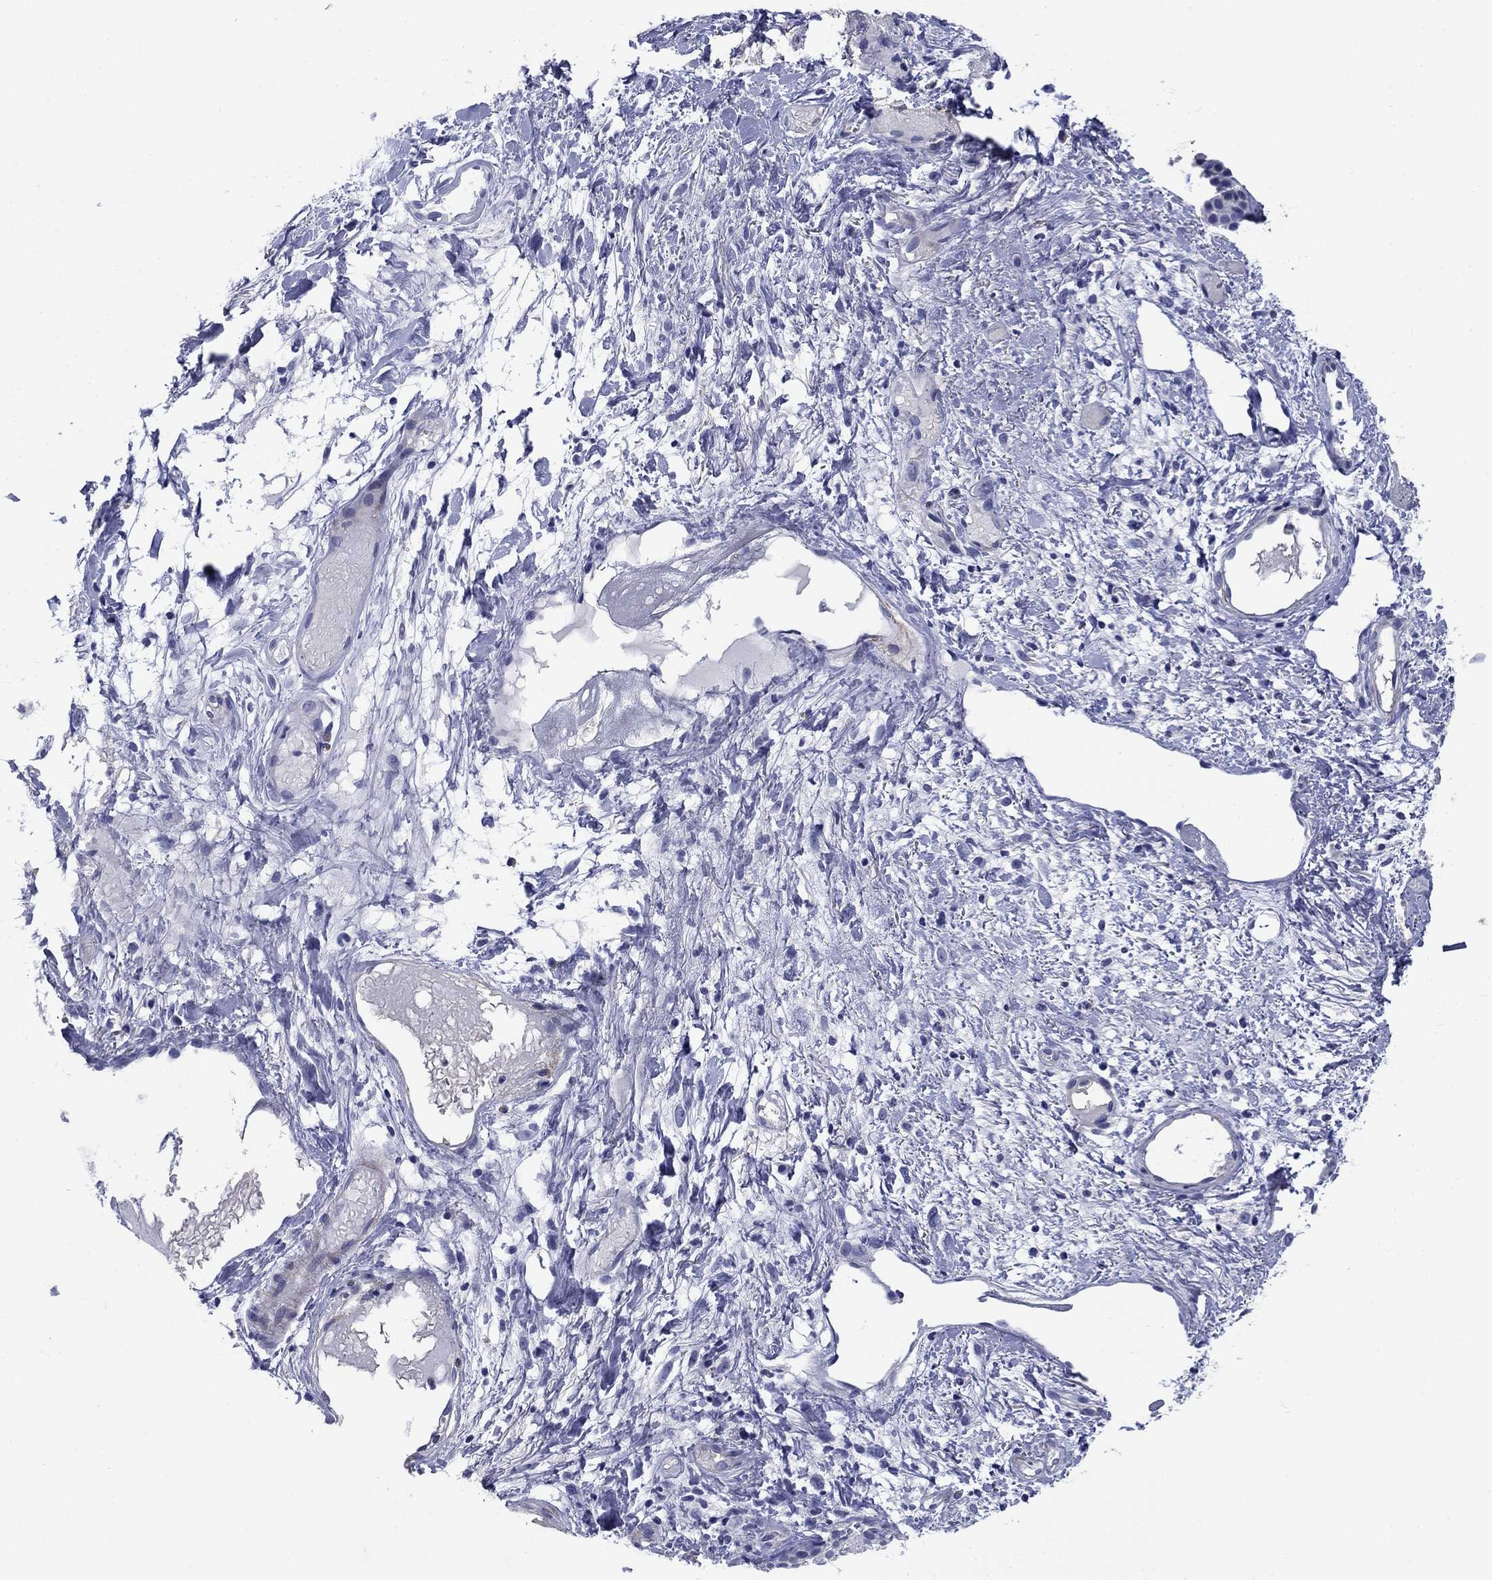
{"staining": {"intensity": "negative", "quantity": "none", "location": "none"}, "tissue": "soft tissue", "cell_type": "Fibroblasts", "image_type": "normal", "snomed": [{"axis": "morphology", "description": "Normal tissue, NOS"}, {"axis": "topography", "description": "Cartilage tissue"}], "caption": "Immunohistochemistry (IHC) micrograph of unremarkable human soft tissue stained for a protein (brown), which demonstrates no expression in fibroblasts. (Brightfield microscopy of DAB (3,3'-diaminobenzidine) immunohistochemistry at high magnification).", "gene": "PRKCG", "patient": {"sex": "male", "age": 62}}